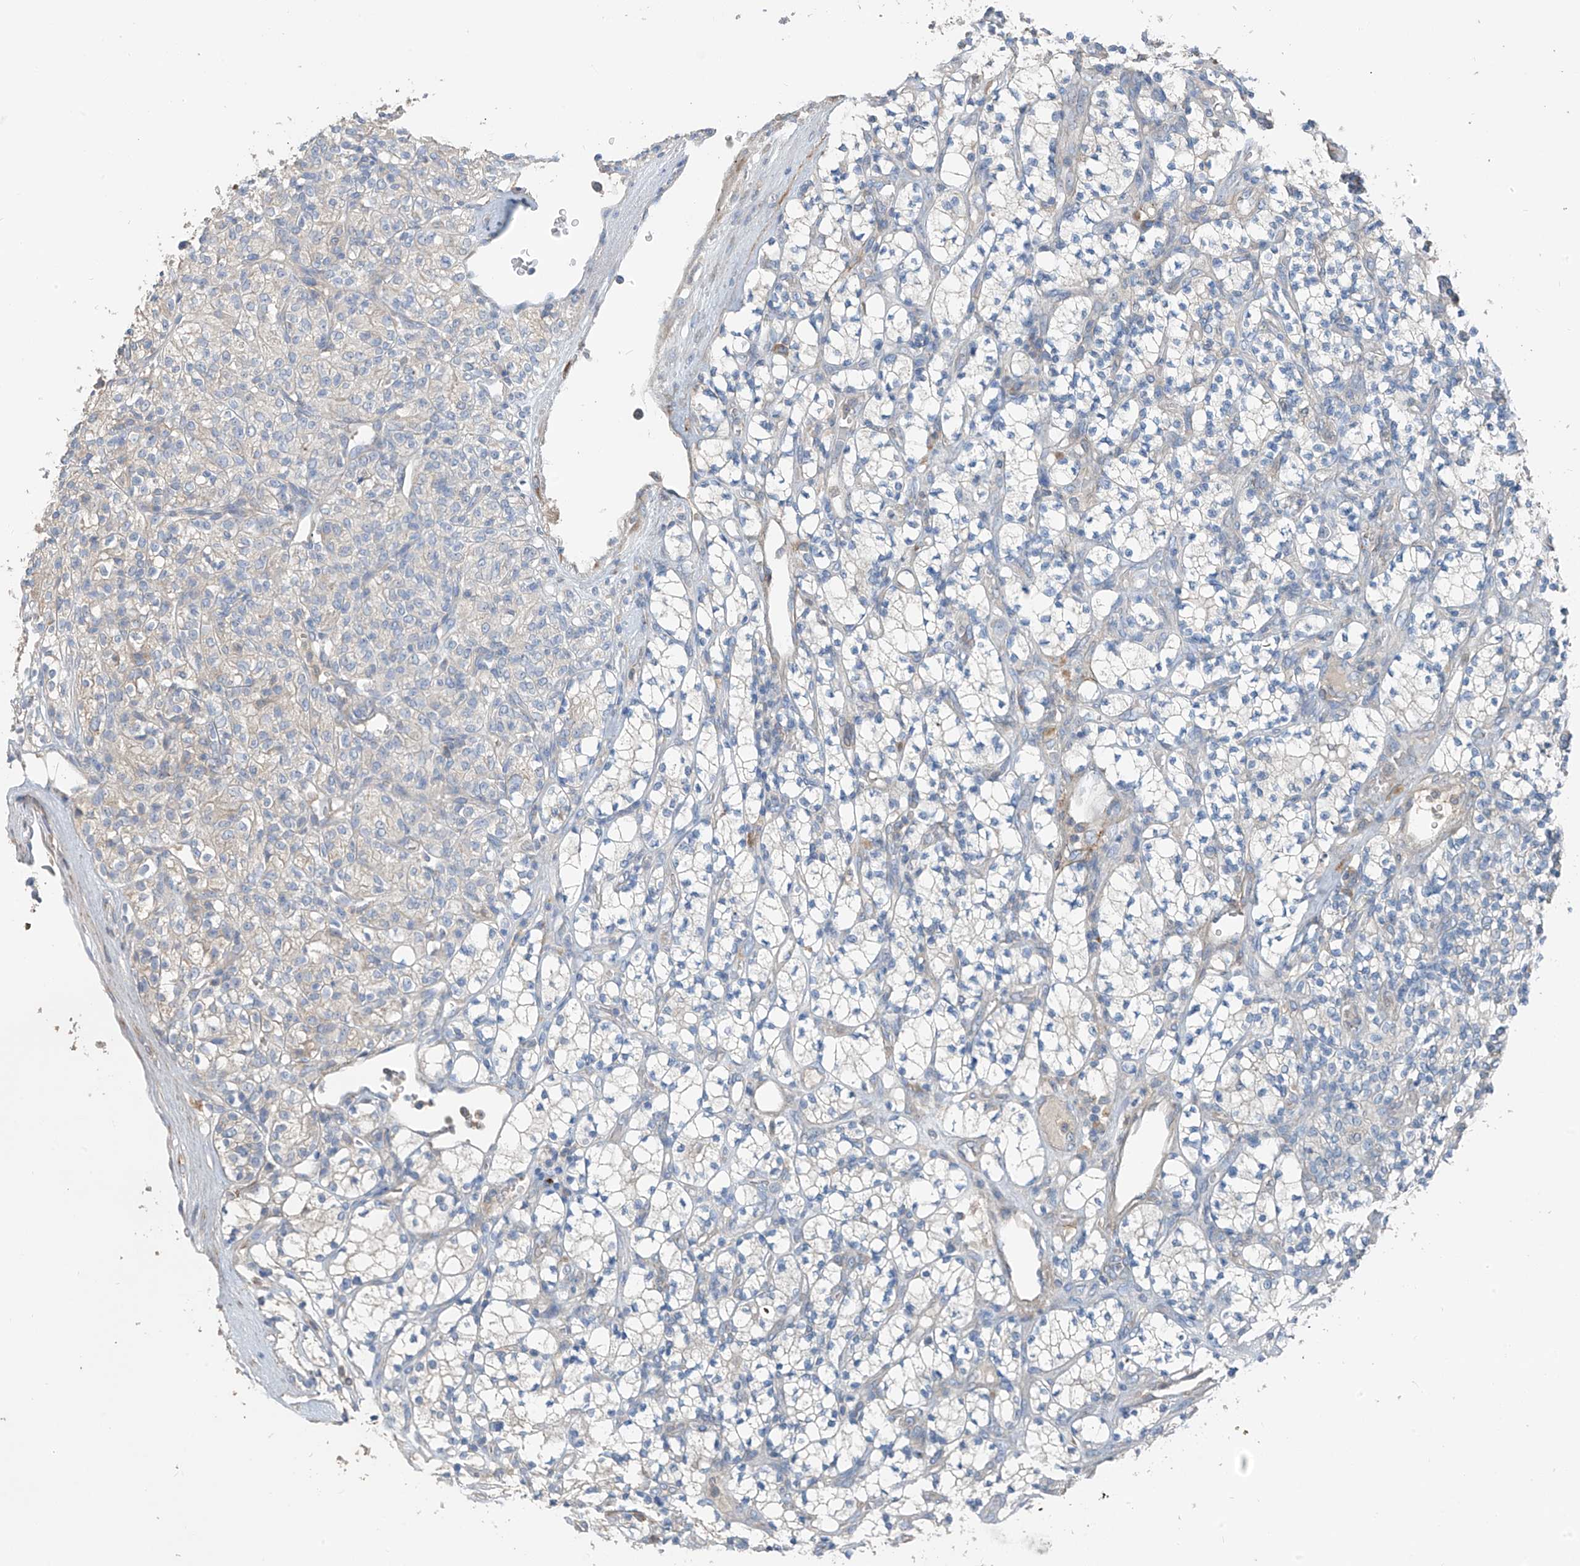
{"staining": {"intensity": "negative", "quantity": "none", "location": "none"}, "tissue": "renal cancer", "cell_type": "Tumor cells", "image_type": "cancer", "snomed": [{"axis": "morphology", "description": "Adenocarcinoma, NOS"}, {"axis": "topography", "description": "Kidney"}], "caption": "Human renal cancer (adenocarcinoma) stained for a protein using IHC shows no staining in tumor cells.", "gene": "GALNTL6", "patient": {"sex": "male", "age": 77}}